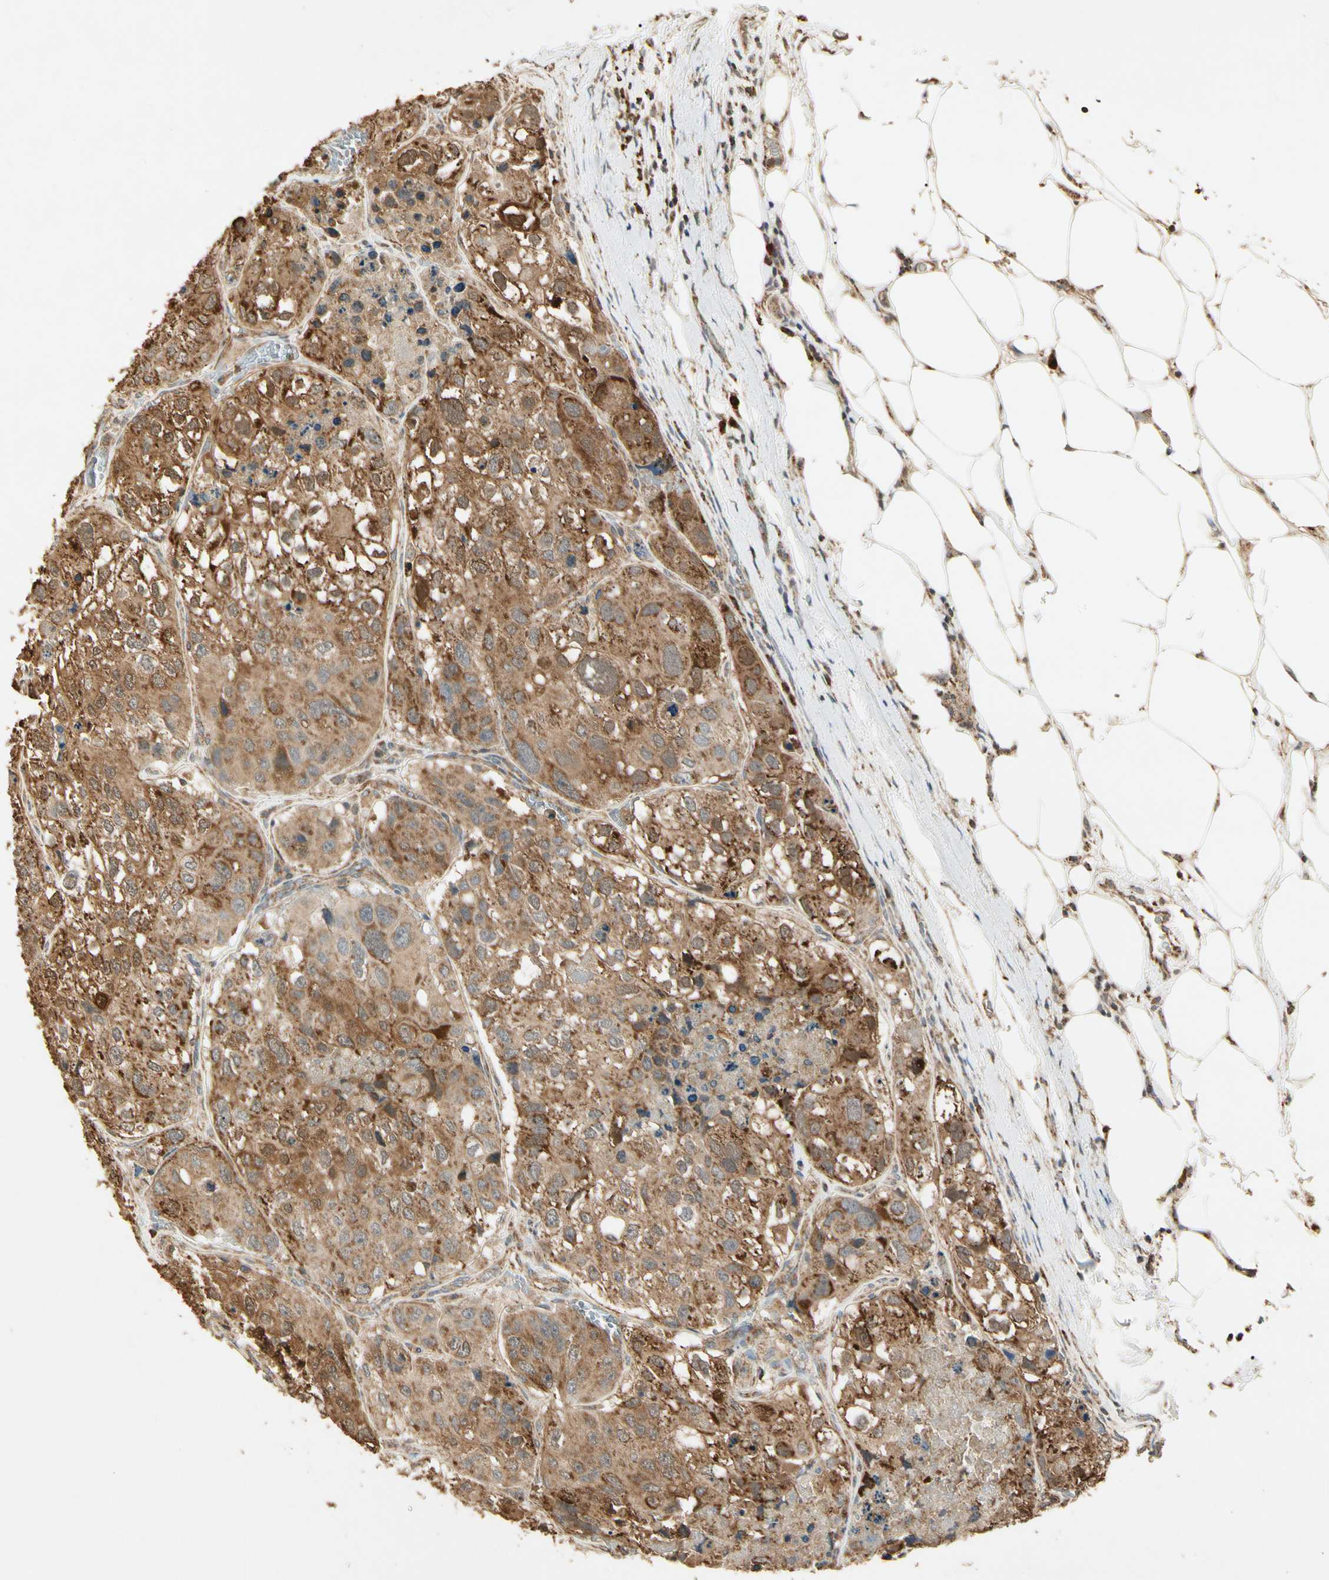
{"staining": {"intensity": "moderate", "quantity": ">75%", "location": "cytoplasmic/membranous"}, "tissue": "urothelial cancer", "cell_type": "Tumor cells", "image_type": "cancer", "snomed": [{"axis": "morphology", "description": "Urothelial carcinoma, High grade"}, {"axis": "topography", "description": "Lymph node"}, {"axis": "topography", "description": "Urinary bladder"}], "caption": "A brown stain highlights moderate cytoplasmic/membranous expression of a protein in human urothelial cancer tumor cells. (DAB (3,3'-diaminobenzidine) = brown stain, brightfield microscopy at high magnification).", "gene": "PRDX5", "patient": {"sex": "male", "age": 51}}